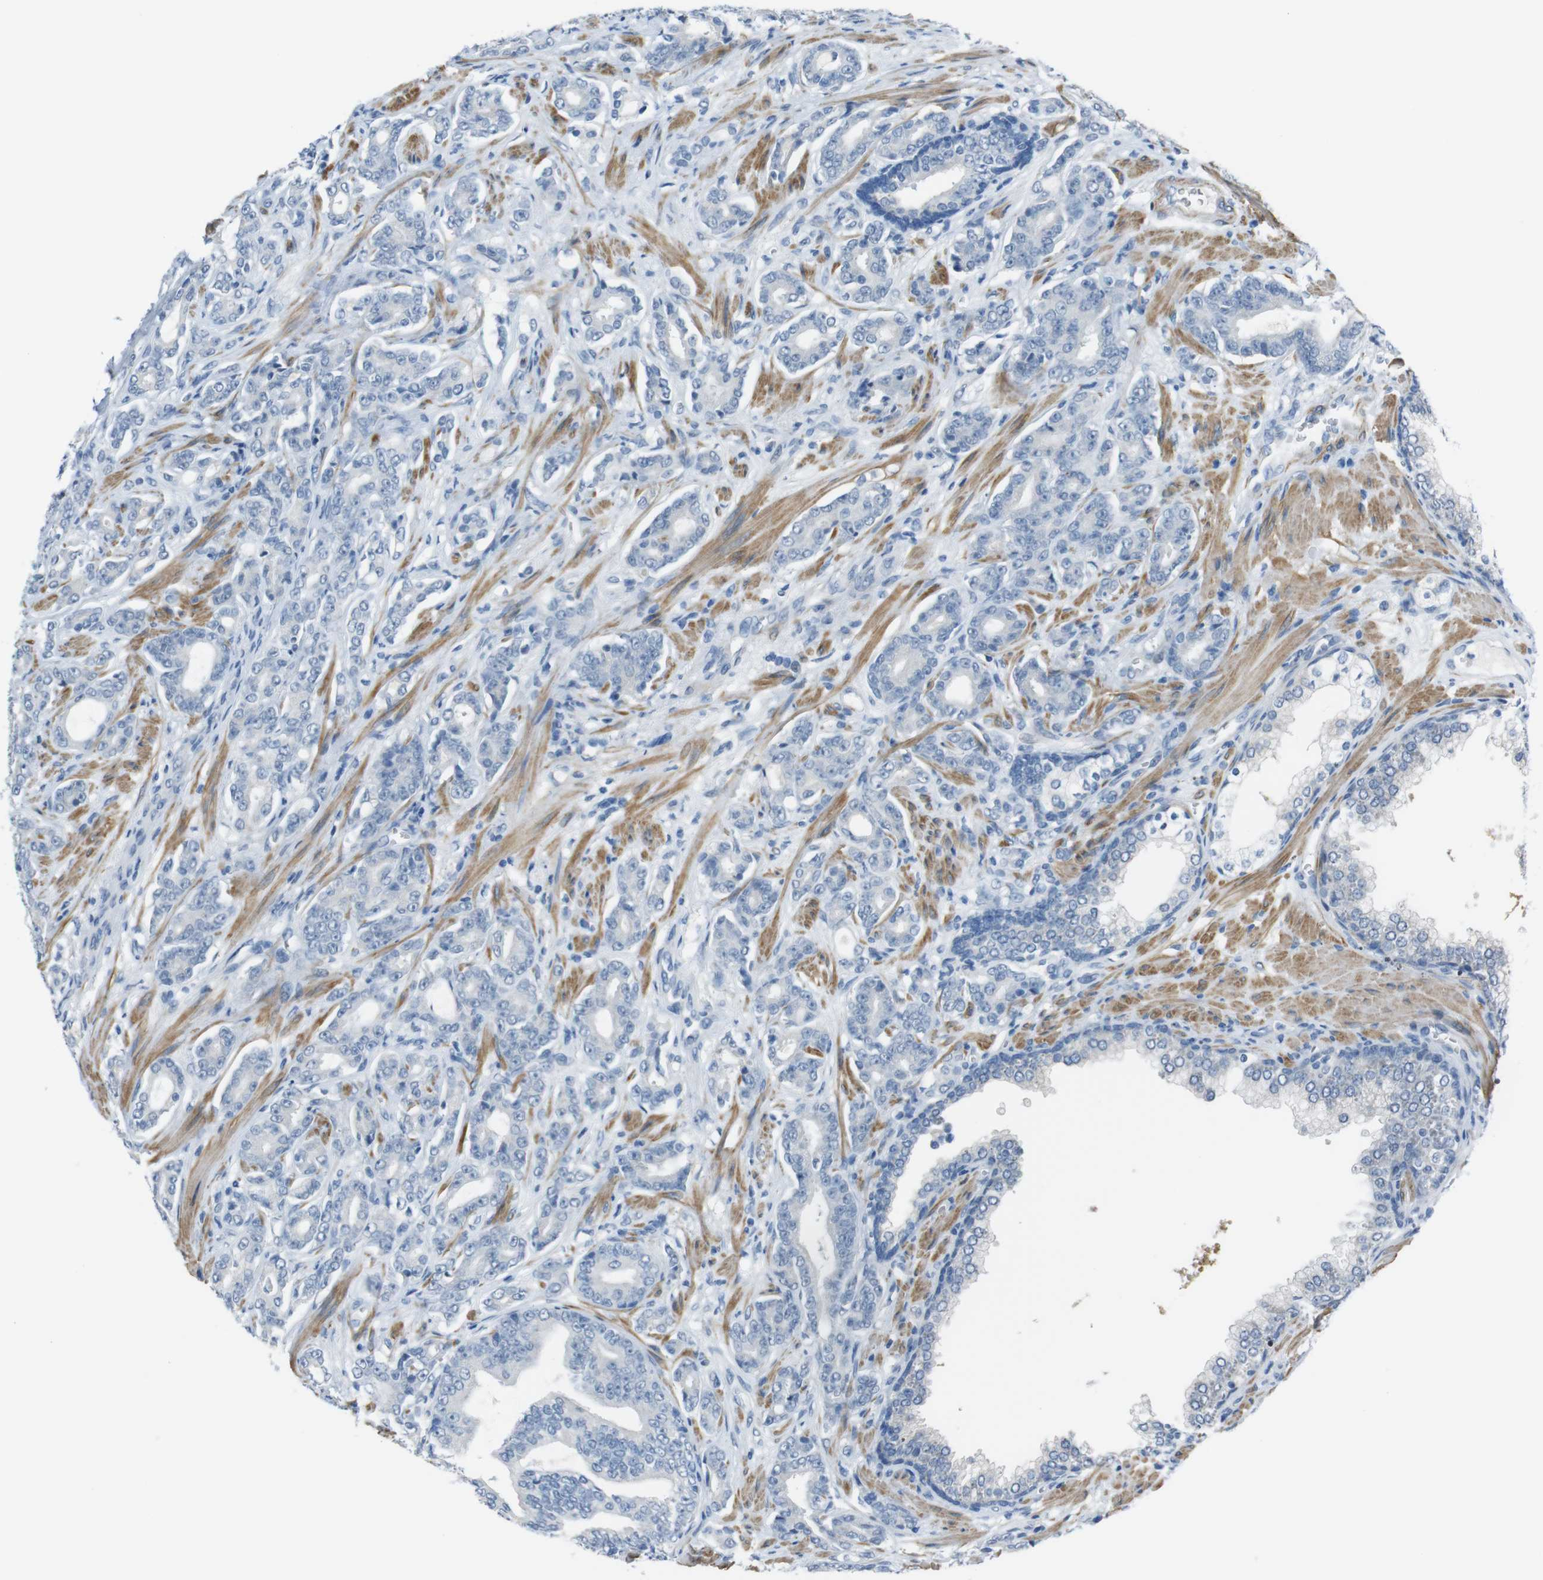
{"staining": {"intensity": "negative", "quantity": "none", "location": "none"}, "tissue": "prostate cancer", "cell_type": "Tumor cells", "image_type": "cancer", "snomed": [{"axis": "morphology", "description": "Adenocarcinoma, Low grade"}, {"axis": "topography", "description": "Prostate"}], "caption": "Prostate cancer (low-grade adenocarcinoma) was stained to show a protein in brown. There is no significant expression in tumor cells.", "gene": "HRH2", "patient": {"sex": "male", "age": 58}}